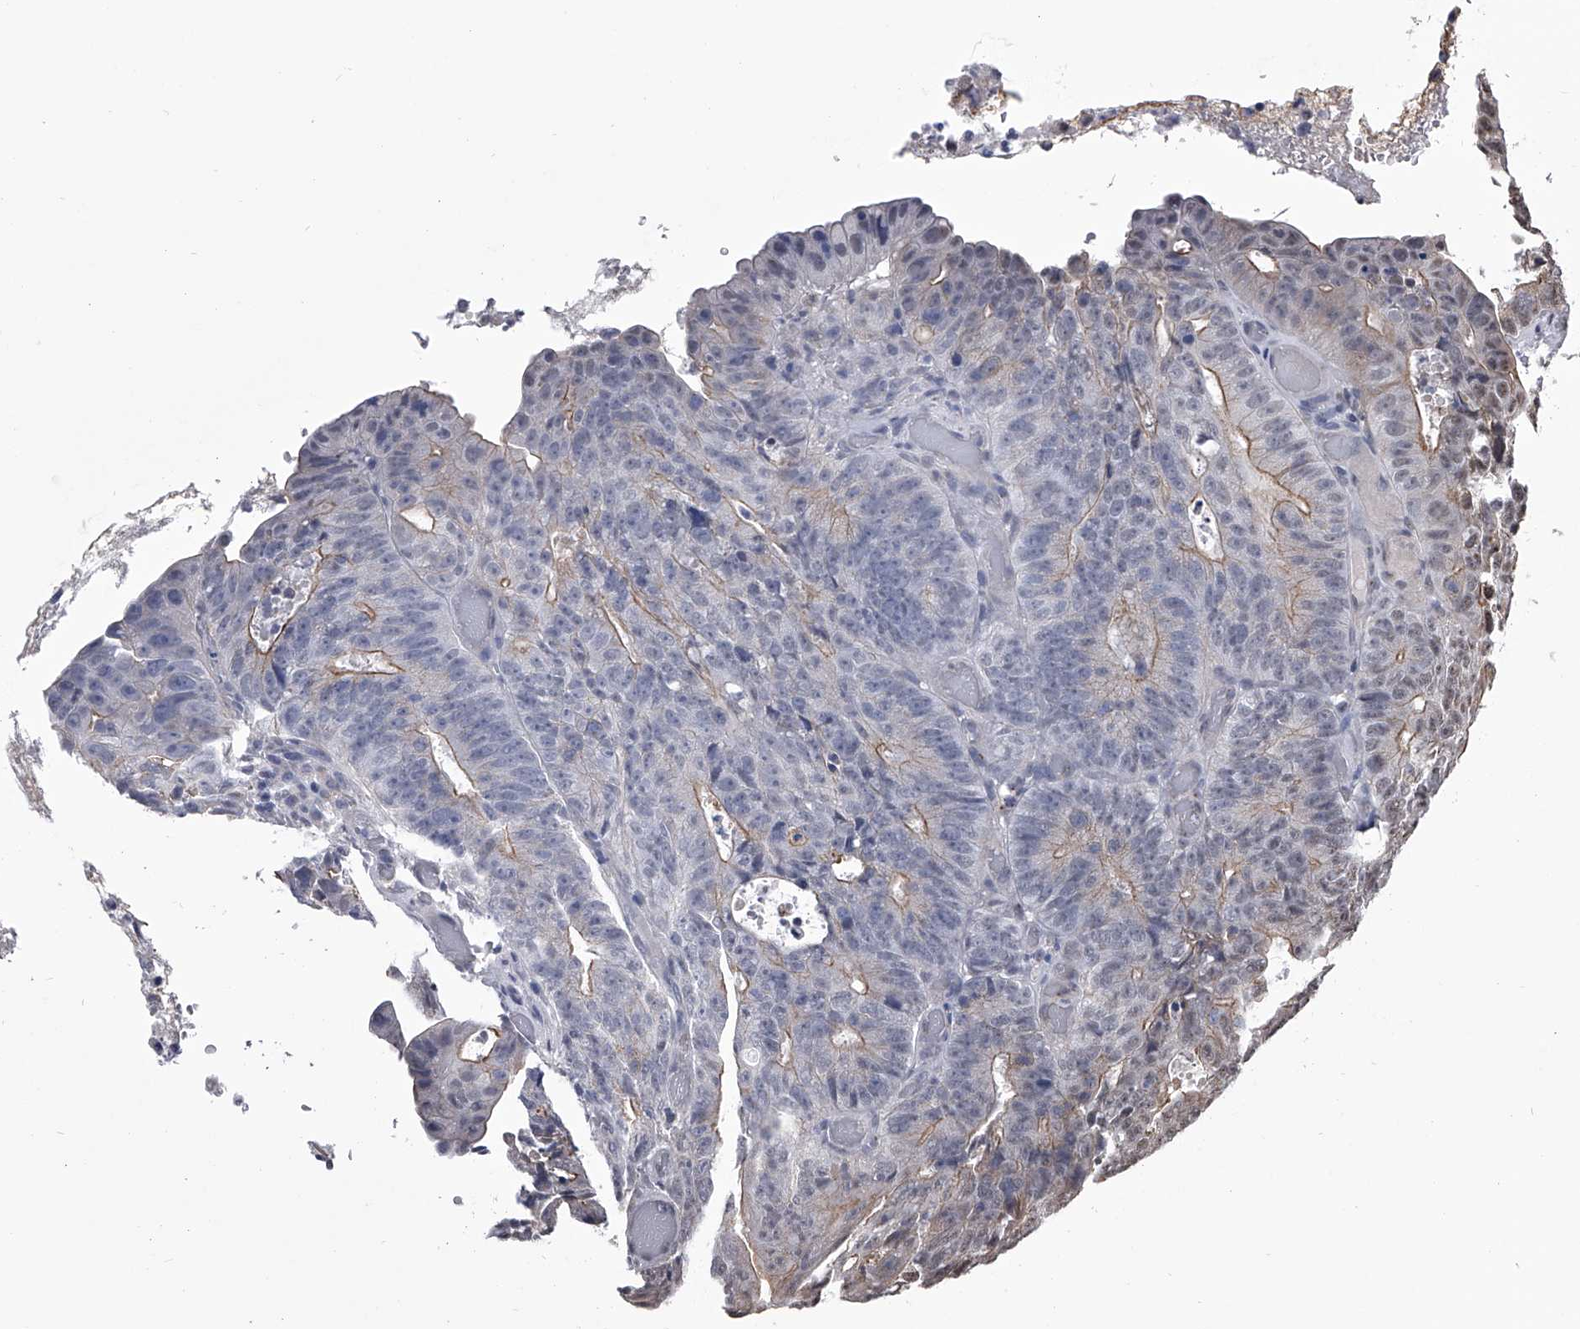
{"staining": {"intensity": "moderate", "quantity": "<25%", "location": "cytoplasmic/membranous"}, "tissue": "colorectal cancer", "cell_type": "Tumor cells", "image_type": "cancer", "snomed": [{"axis": "morphology", "description": "Adenocarcinoma, NOS"}, {"axis": "topography", "description": "Colon"}], "caption": "High-power microscopy captured an immunohistochemistry photomicrograph of colorectal cancer (adenocarcinoma), revealing moderate cytoplasmic/membranous staining in about <25% of tumor cells.", "gene": "ZNF76", "patient": {"sex": "male", "age": 87}}